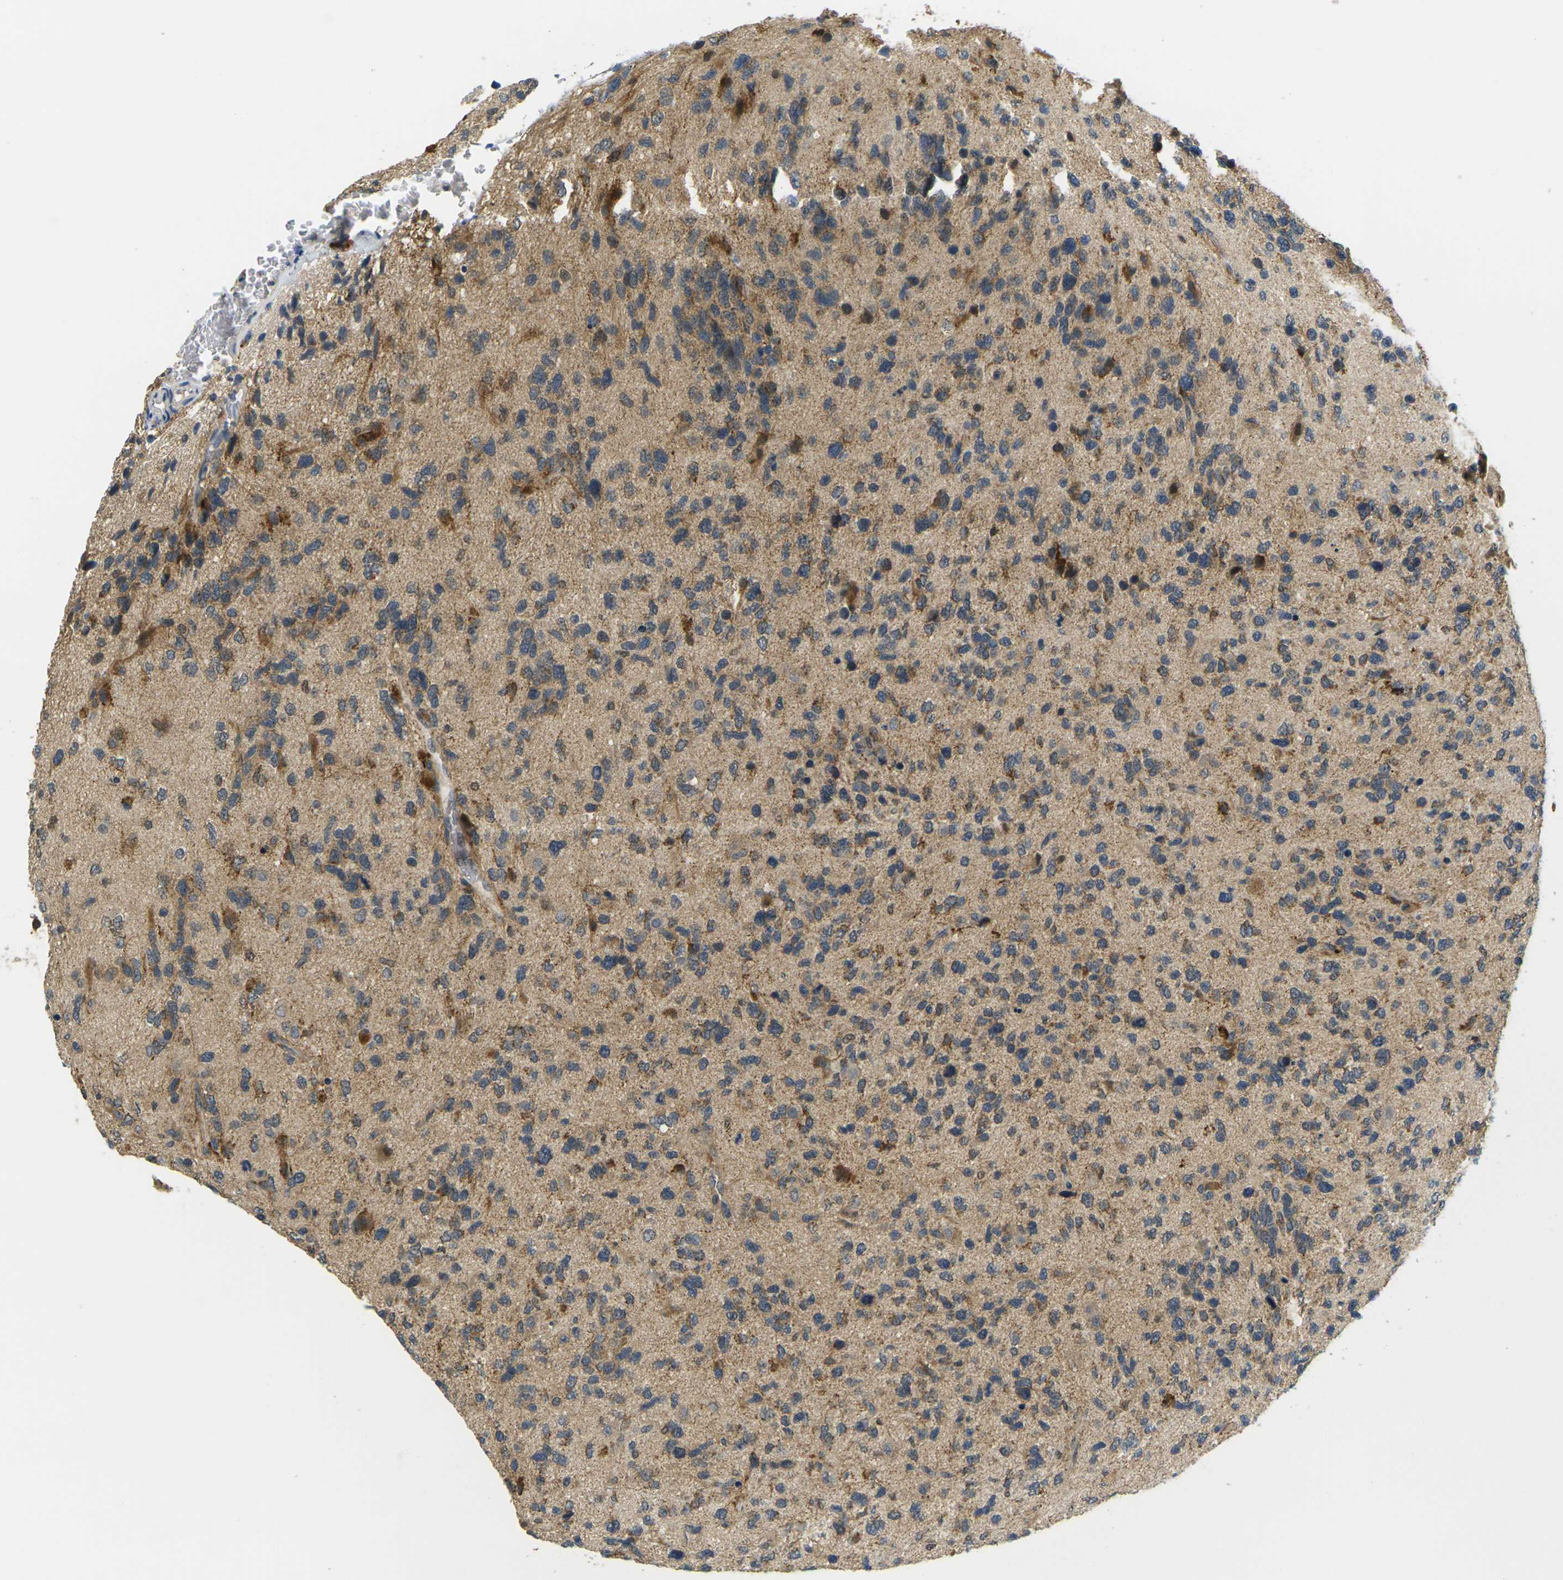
{"staining": {"intensity": "moderate", "quantity": ">75%", "location": "cytoplasmic/membranous"}, "tissue": "glioma", "cell_type": "Tumor cells", "image_type": "cancer", "snomed": [{"axis": "morphology", "description": "Glioma, malignant, High grade"}, {"axis": "topography", "description": "Brain"}], "caption": "IHC image of neoplastic tissue: human high-grade glioma (malignant) stained using IHC shows medium levels of moderate protein expression localized specifically in the cytoplasmic/membranous of tumor cells, appearing as a cytoplasmic/membranous brown color.", "gene": "KLHL8", "patient": {"sex": "female", "age": 58}}